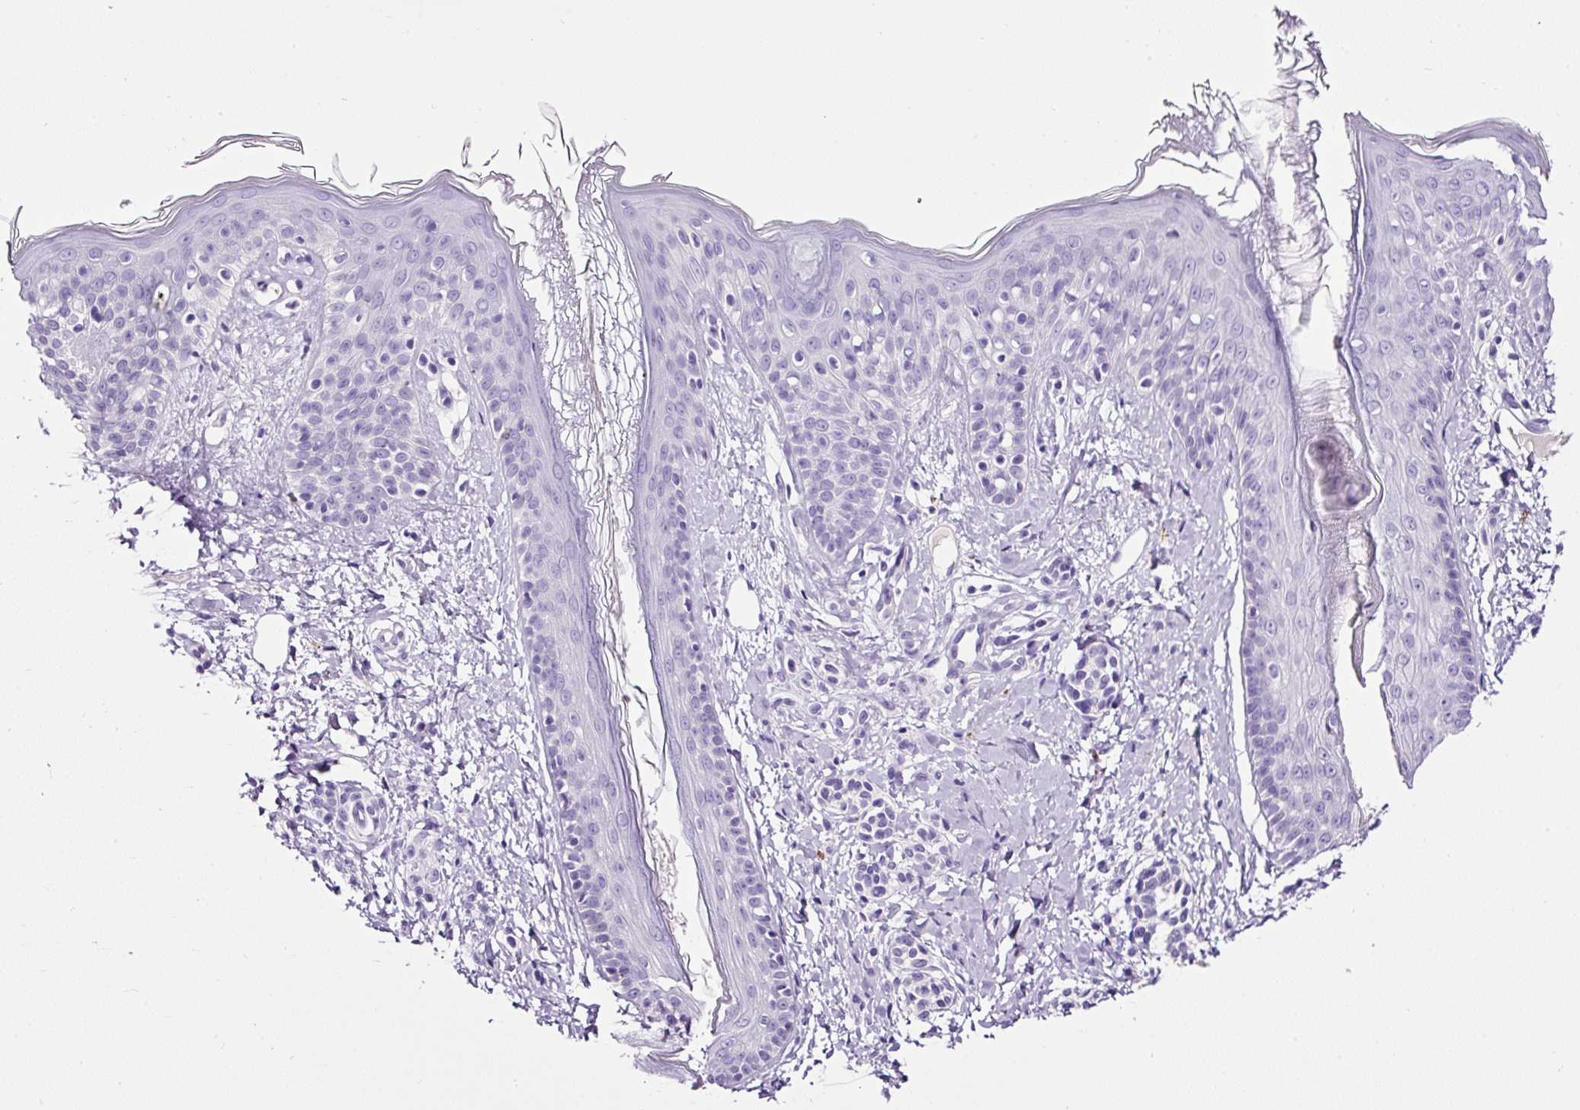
{"staining": {"intensity": "negative", "quantity": "none", "location": "none"}, "tissue": "skin", "cell_type": "Fibroblasts", "image_type": "normal", "snomed": [{"axis": "morphology", "description": "Normal tissue, NOS"}, {"axis": "topography", "description": "Skin"}], "caption": "A micrograph of skin stained for a protein reveals no brown staining in fibroblasts.", "gene": "SP8", "patient": {"sex": "male", "age": 16}}